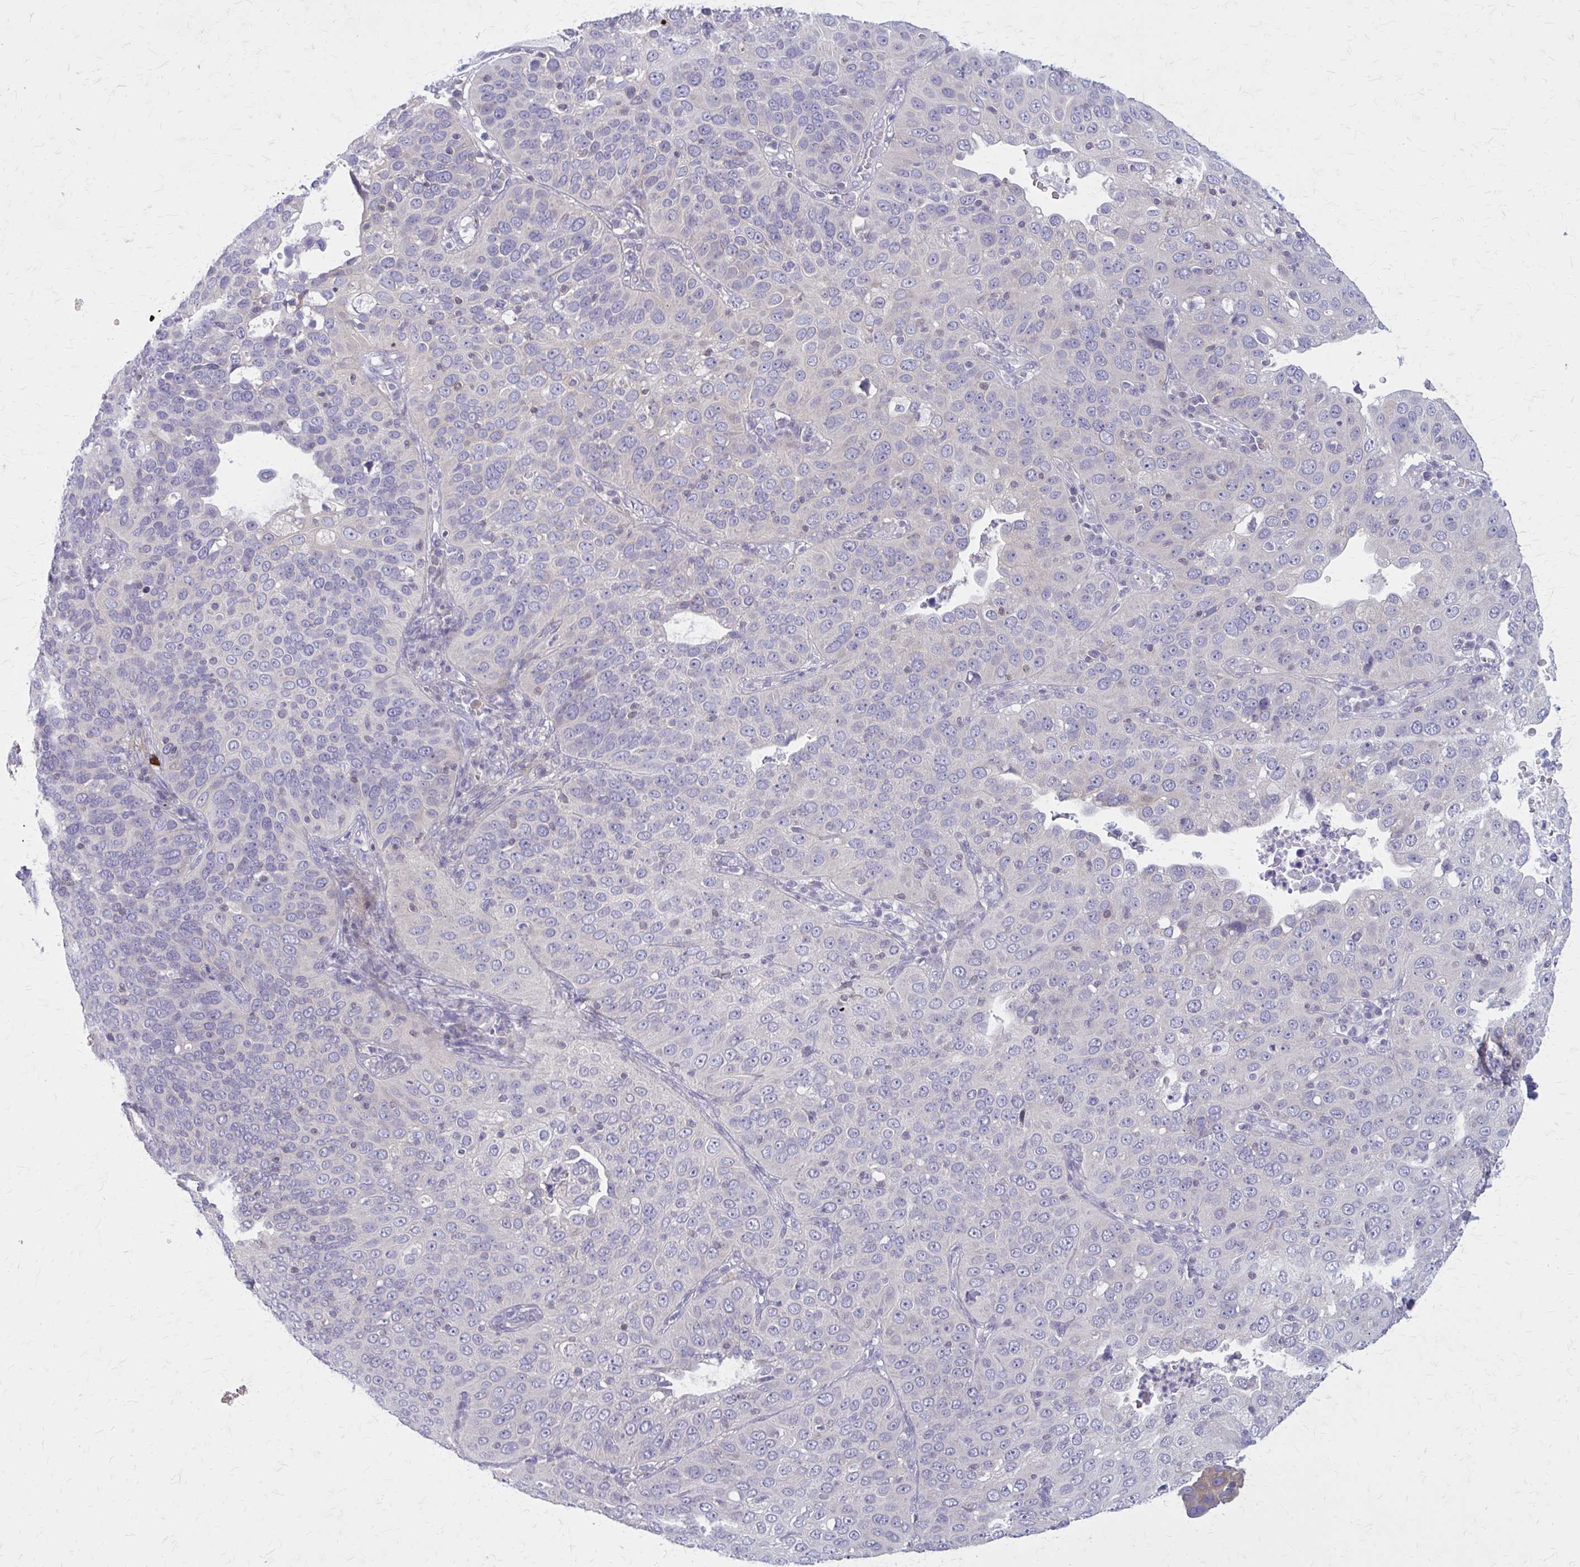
{"staining": {"intensity": "negative", "quantity": "none", "location": "none"}, "tissue": "cervical cancer", "cell_type": "Tumor cells", "image_type": "cancer", "snomed": [{"axis": "morphology", "description": "Squamous cell carcinoma, NOS"}, {"axis": "topography", "description": "Cervix"}], "caption": "IHC histopathology image of neoplastic tissue: human cervical cancer stained with DAB shows no significant protein staining in tumor cells.", "gene": "PITPNM1", "patient": {"sex": "female", "age": 36}}